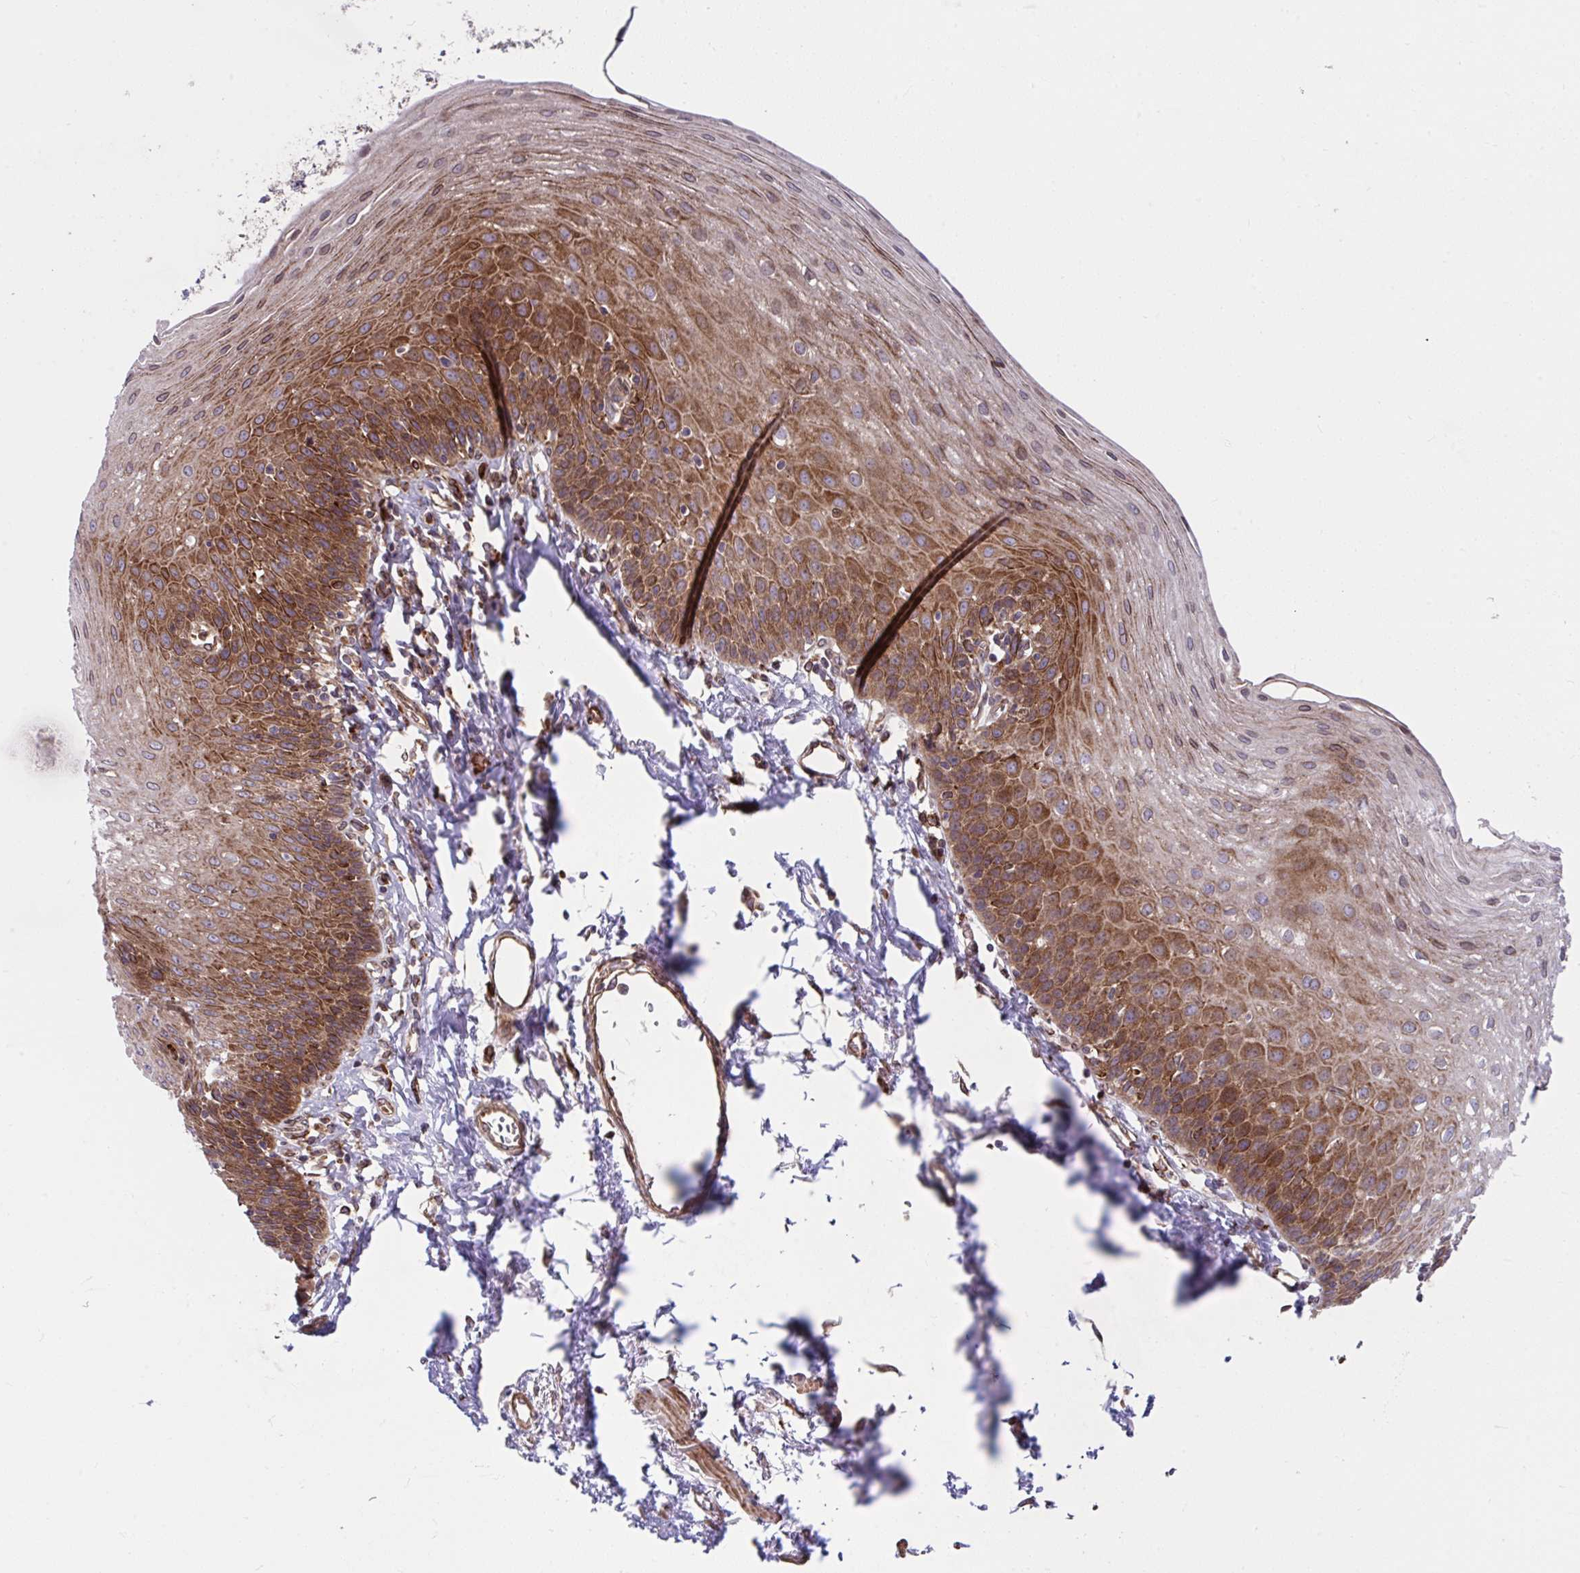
{"staining": {"intensity": "moderate", "quantity": "25%-75%", "location": "cytoplasmic/membranous"}, "tissue": "esophagus", "cell_type": "Squamous epithelial cells", "image_type": "normal", "snomed": [{"axis": "morphology", "description": "Normal tissue, NOS"}, {"axis": "topography", "description": "Esophagus"}], "caption": "Brown immunohistochemical staining in normal human esophagus exhibits moderate cytoplasmic/membranous positivity in about 25%-75% of squamous epithelial cells. (brown staining indicates protein expression, while blue staining denotes nuclei).", "gene": "STIM2", "patient": {"sex": "female", "age": 81}}